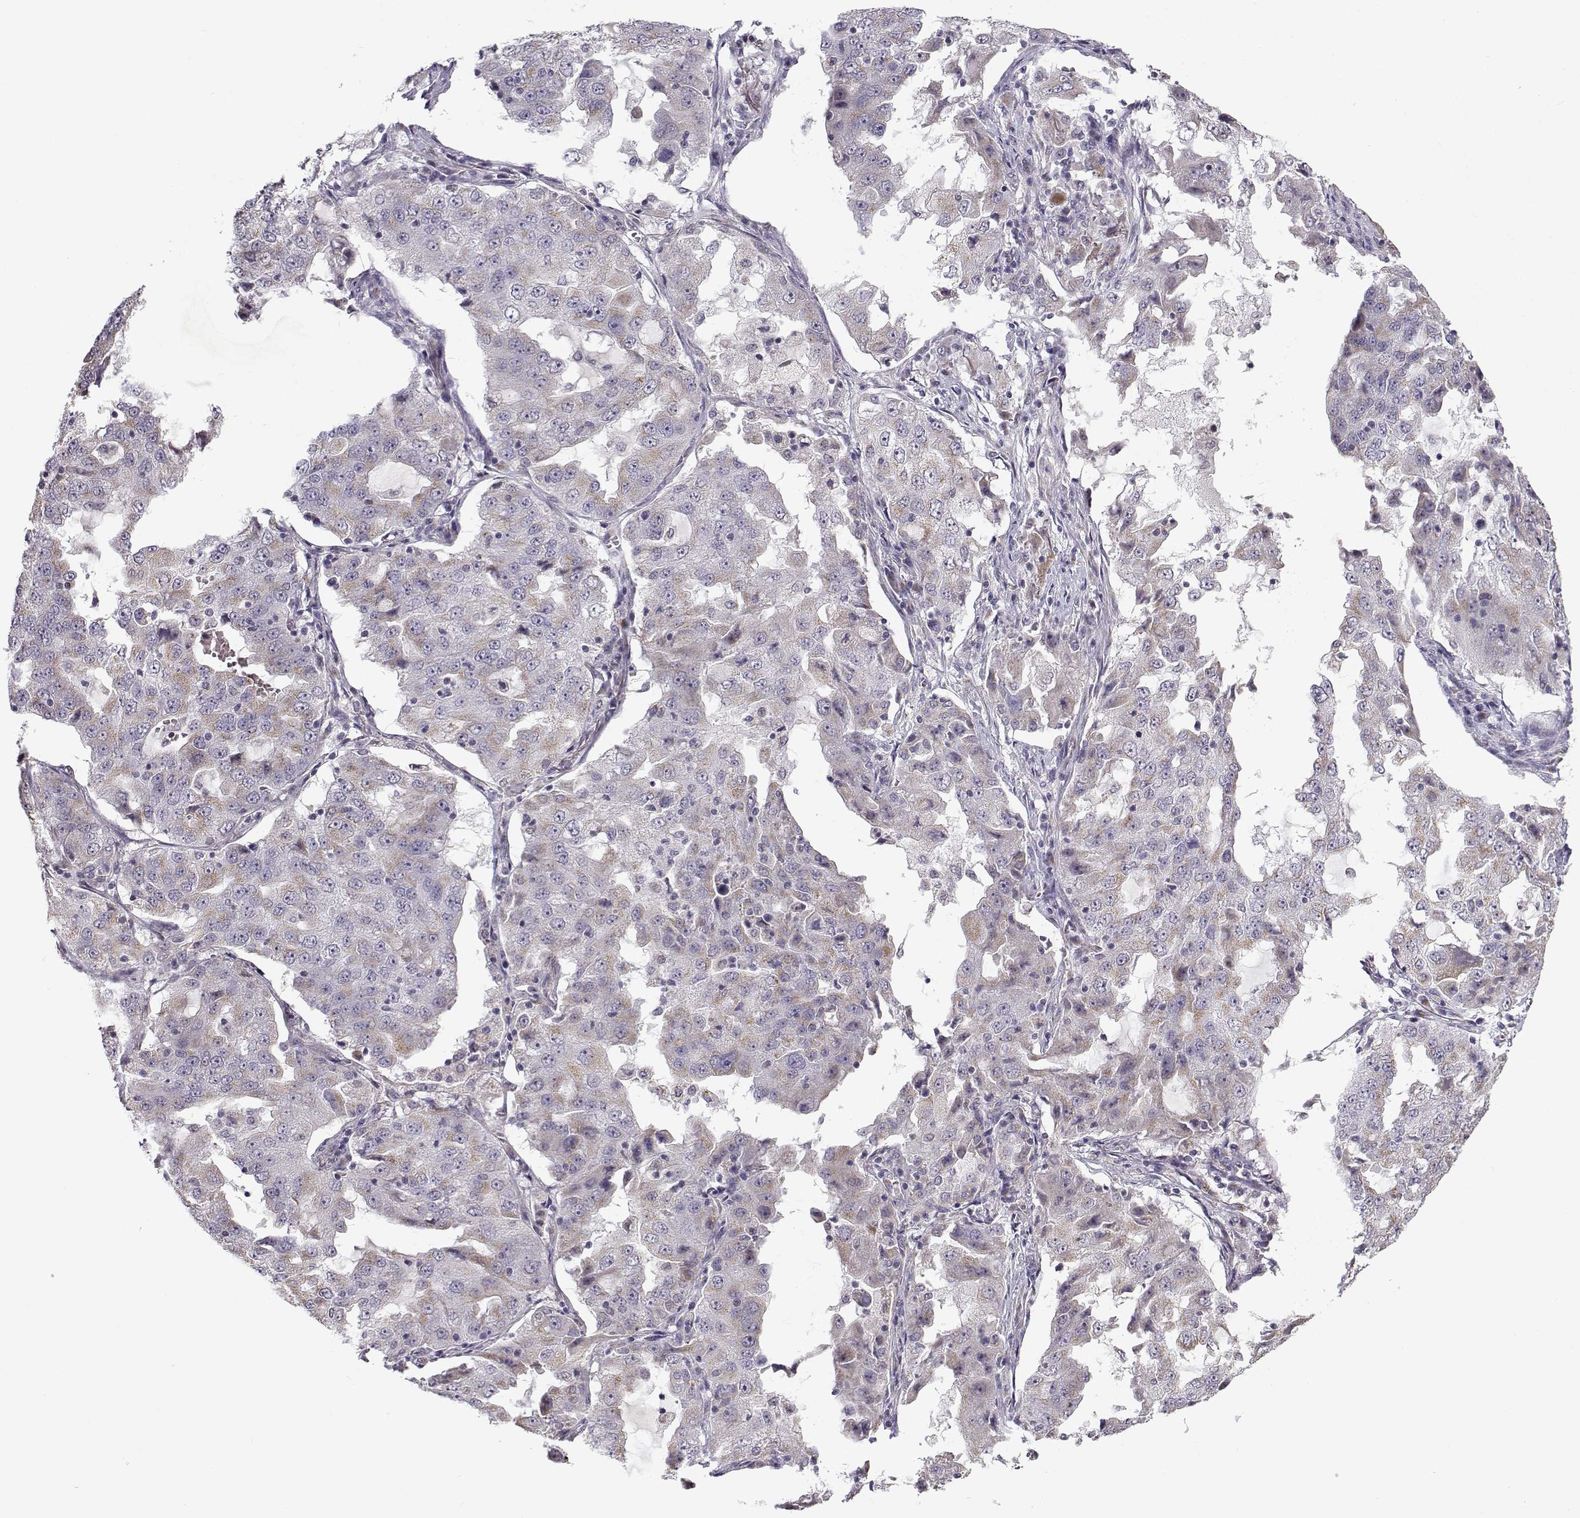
{"staining": {"intensity": "weak", "quantity": "<25%", "location": "cytoplasmic/membranous"}, "tissue": "lung cancer", "cell_type": "Tumor cells", "image_type": "cancer", "snomed": [{"axis": "morphology", "description": "Adenocarcinoma, NOS"}, {"axis": "topography", "description": "Lung"}], "caption": "Immunohistochemistry photomicrograph of neoplastic tissue: lung cancer (adenocarcinoma) stained with DAB demonstrates no significant protein expression in tumor cells.", "gene": "SLC4A5", "patient": {"sex": "female", "age": 61}}